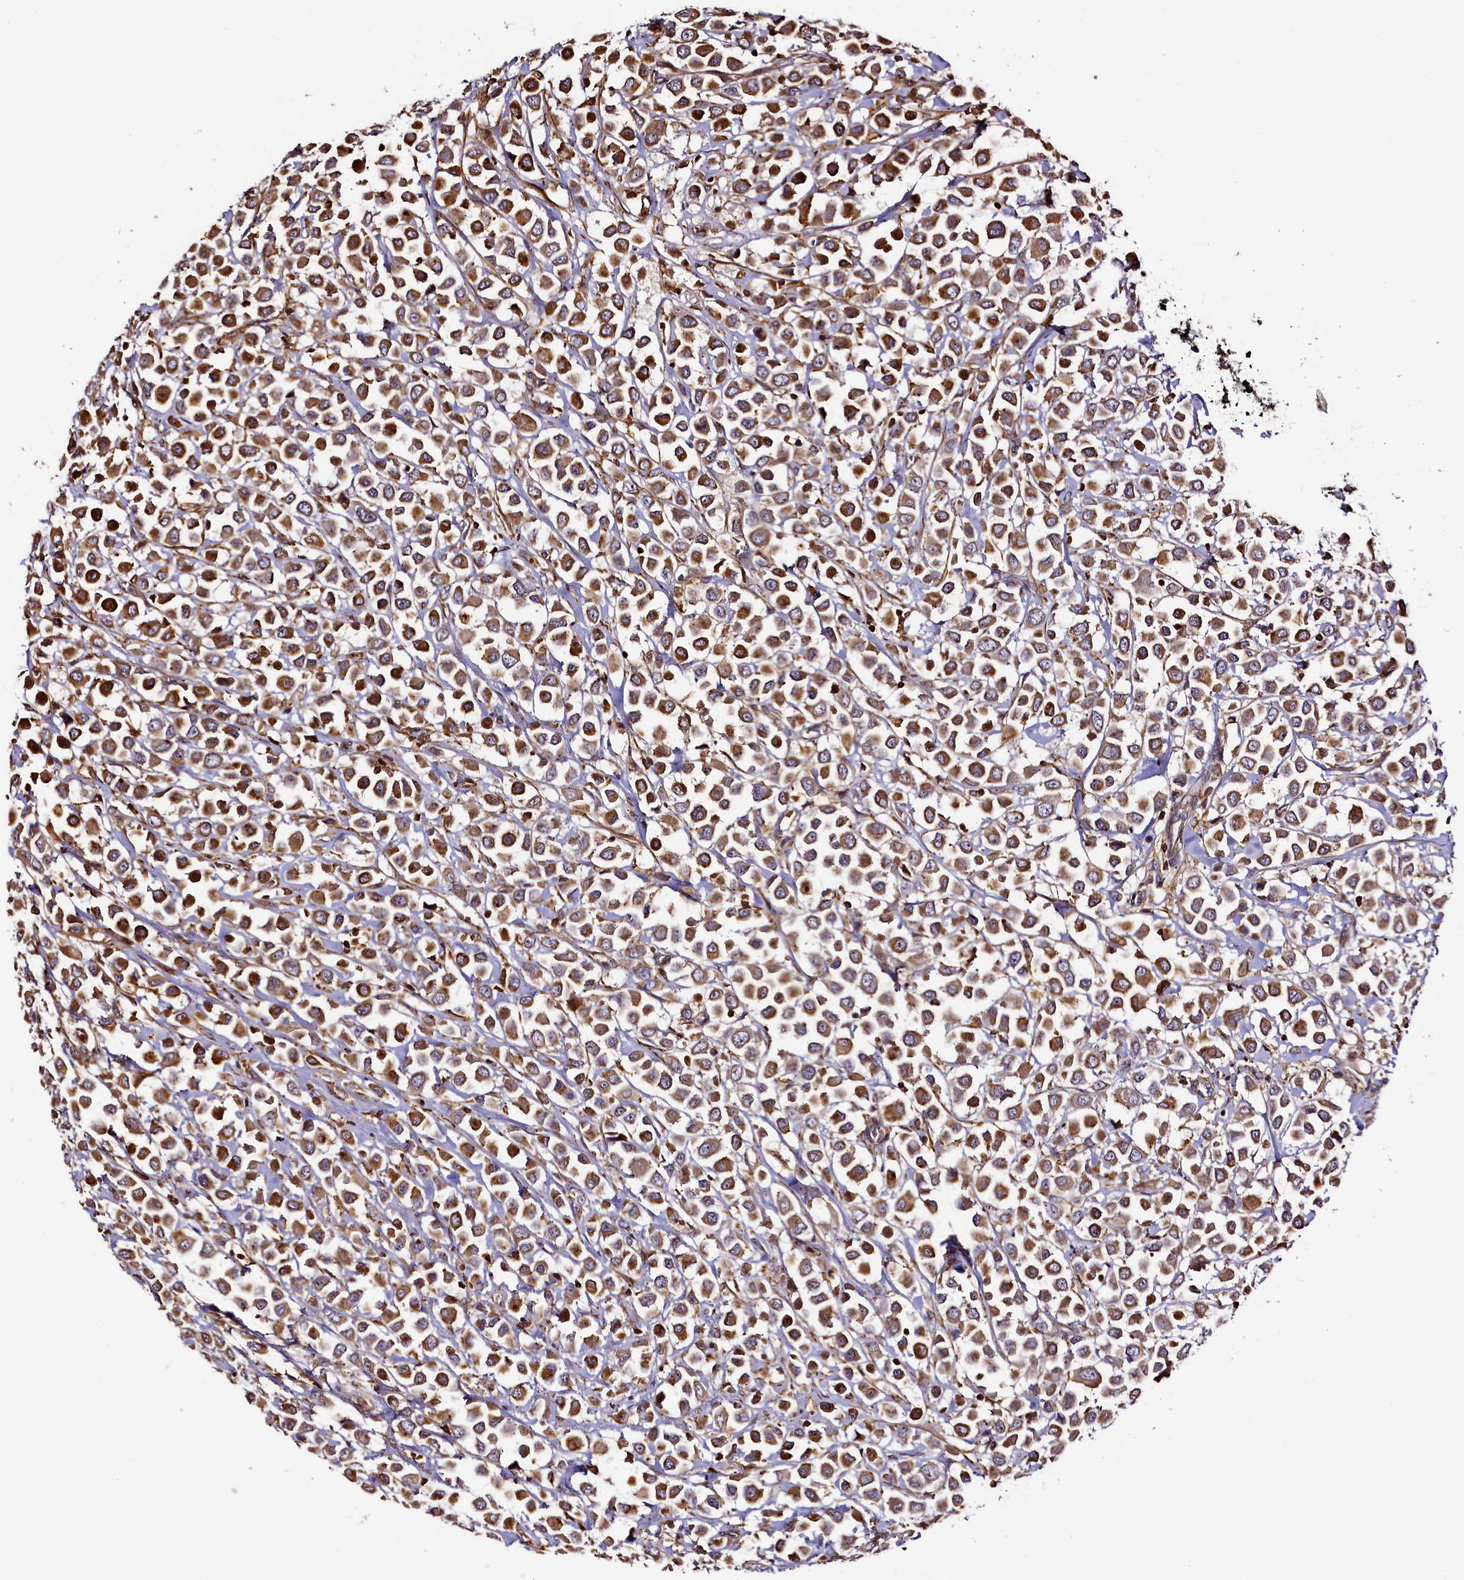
{"staining": {"intensity": "moderate", "quantity": ">75%", "location": "cytoplasmic/membranous"}, "tissue": "breast cancer", "cell_type": "Tumor cells", "image_type": "cancer", "snomed": [{"axis": "morphology", "description": "Duct carcinoma"}, {"axis": "topography", "description": "Breast"}], "caption": "Protein expression analysis of human breast infiltrating ductal carcinoma reveals moderate cytoplasmic/membranous expression in about >75% of tumor cells.", "gene": "RAPSN", "patient": {"sex": "female", "age": 61}}